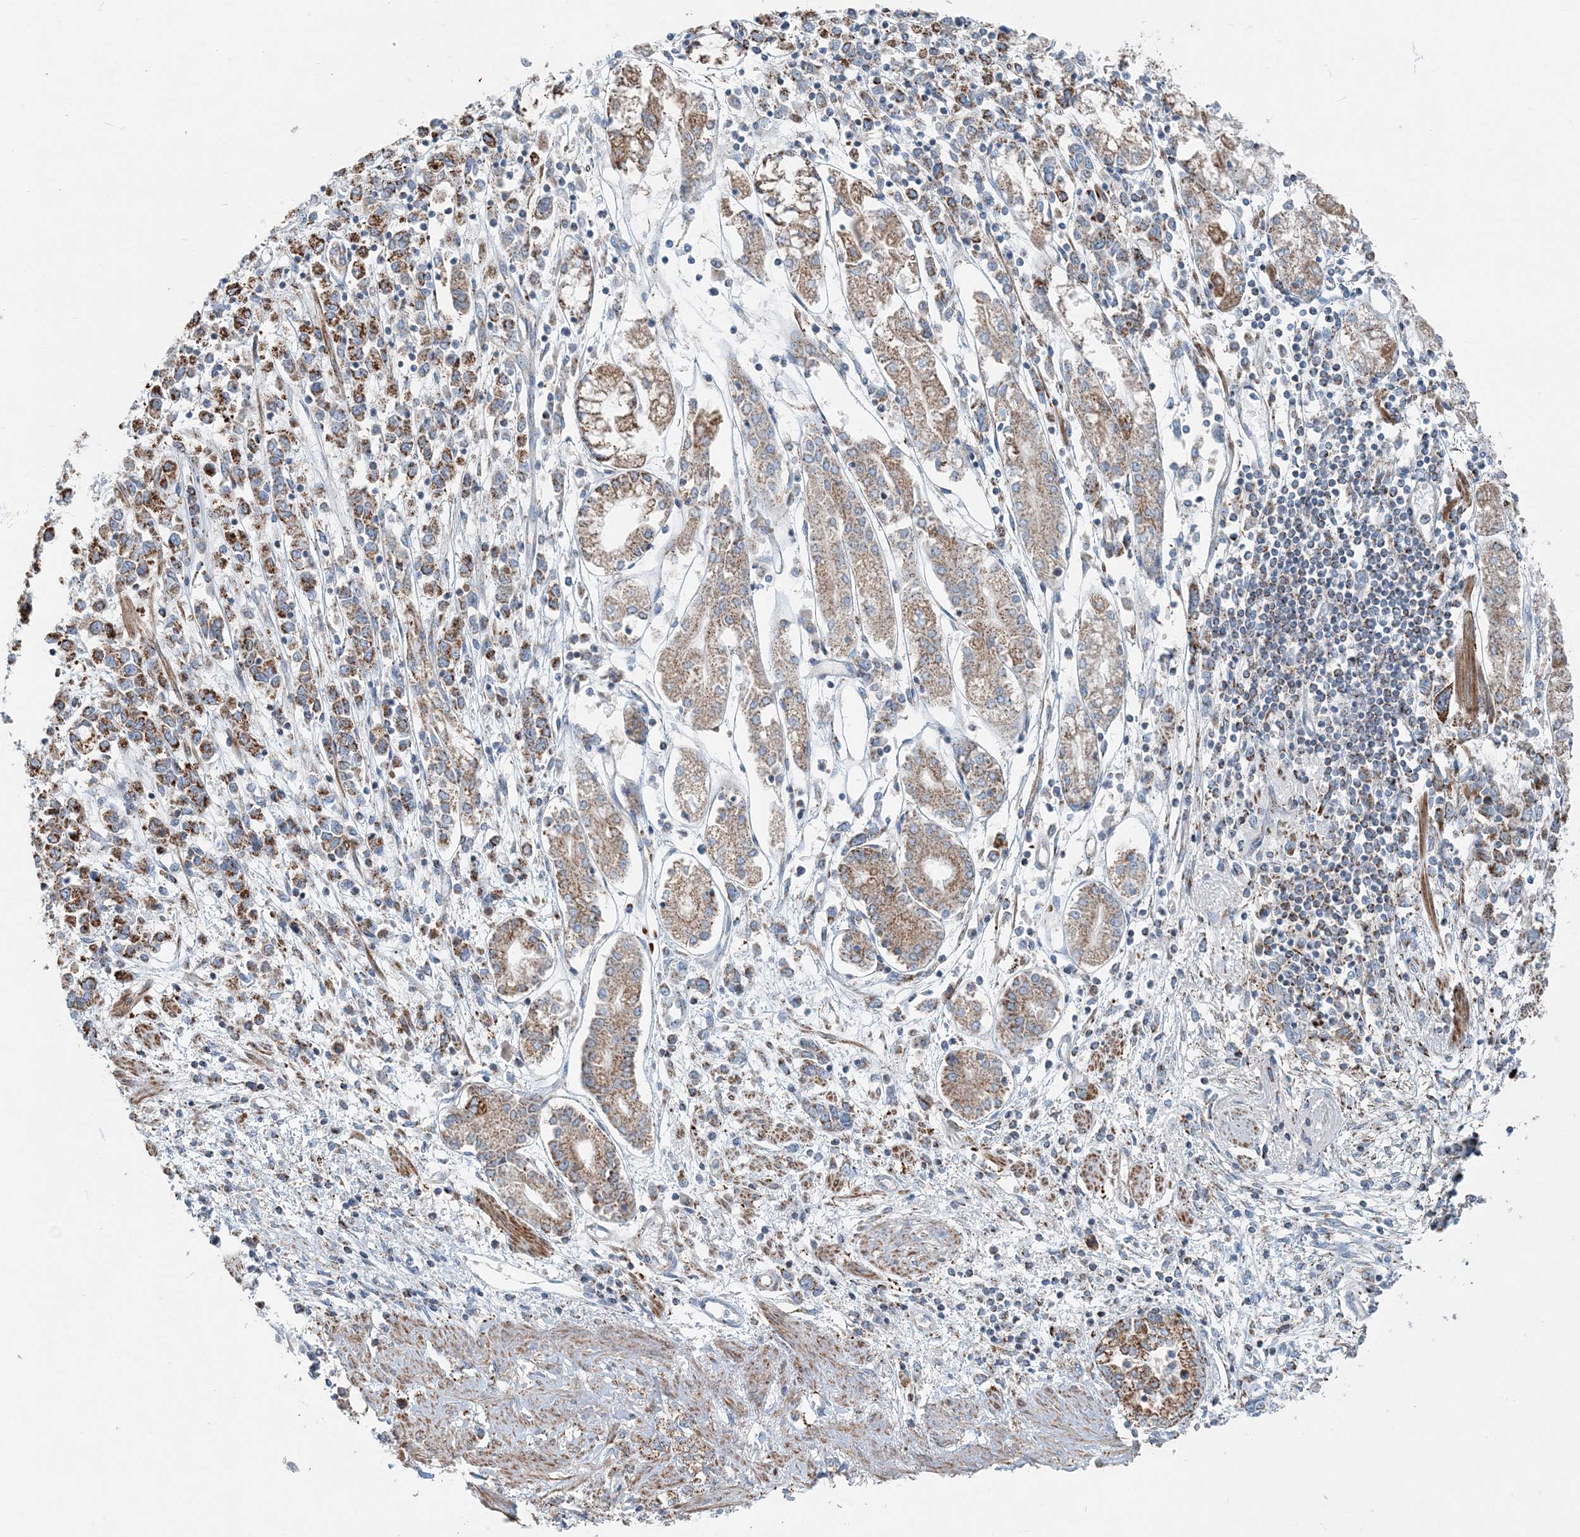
{"staining": {"intensity": "strong", "quantity": ">75%", "location": "cytoplasmic/membranous"}, "tissue": "stomach cancer", "cell_type": "Tumor cells", "image_type": "cancer", "snomed": [{"axis": "morphology", "description": "Adenocarcinoma, NOS"}, {"axis": "topography", "description": "Stomach"}], "caption": "Stomach adenocarcinoma tissue exhibits strong cytoplasmic/membranous positivity in about >75% of tumor cells, visualized by immunohistochemistry.", "gene": "INTU", "patient": {"sex": "female", "age": 76}}